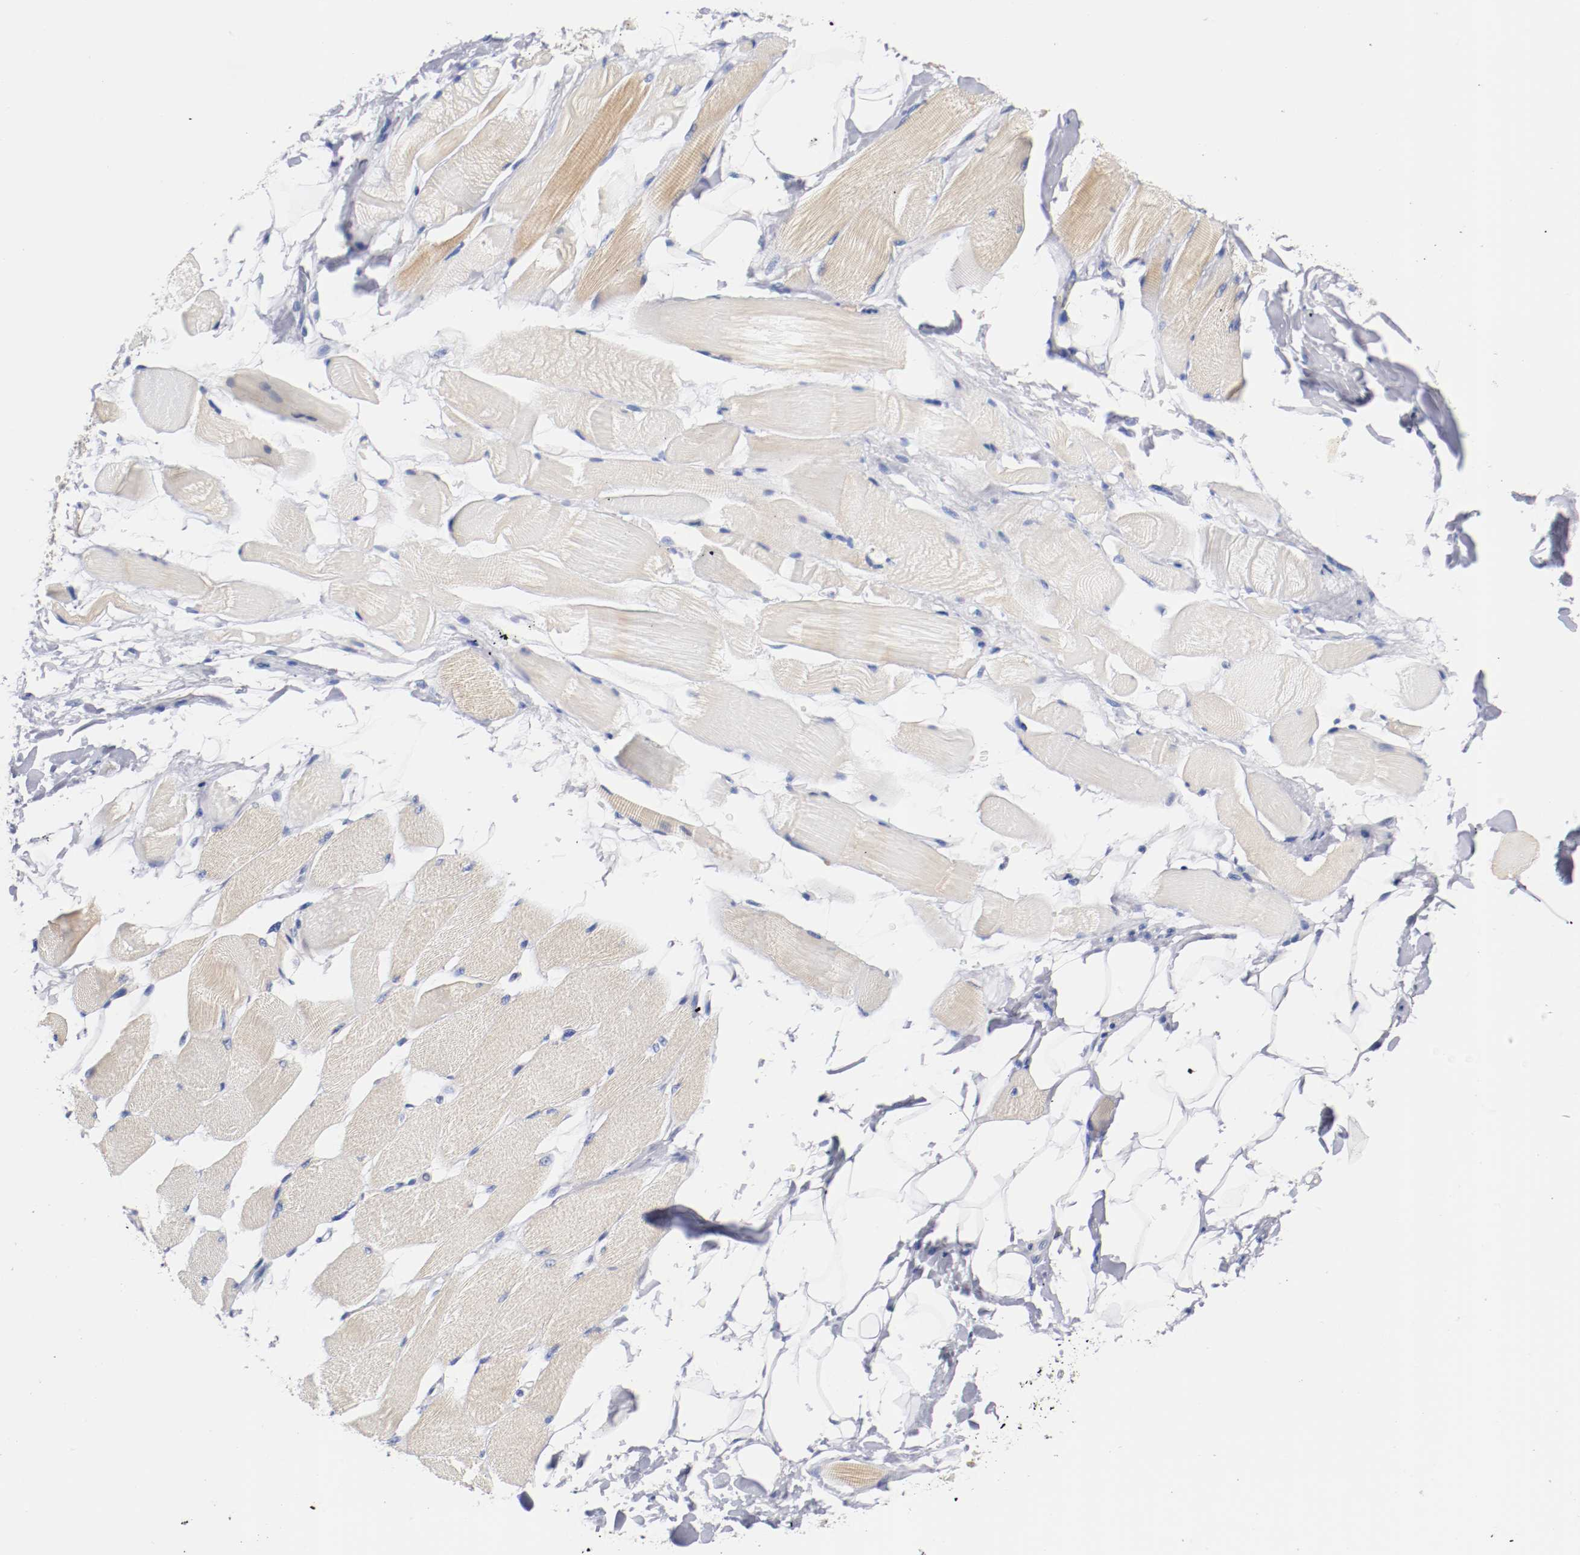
{"staining": {"intensity": "moderate", "quantity": "25%-75%", "location": "cytoplasmic/membranous"}, "tissue": "skeletal muscle", "cell_type": "Myocytes", "image_type": "normal", "snomed": [{"axis": "morphology", "description": "Normal tissue, NOS"}, {"axis": "topography", "description": "Skeletal muscle"}, {"axis": "topography", "description": "Peripheral nerve tissue"}], "caption": "The immunohistochemical stain labels moderate cytoplasmic/membranous positivity in myocytes of unremarkable skeletal muscle. (brown staining indicates protein expression, while blue staining denotes nuclei).", "gene": "FGFBP1", "patient": {"sex": "female", "age": 84}}